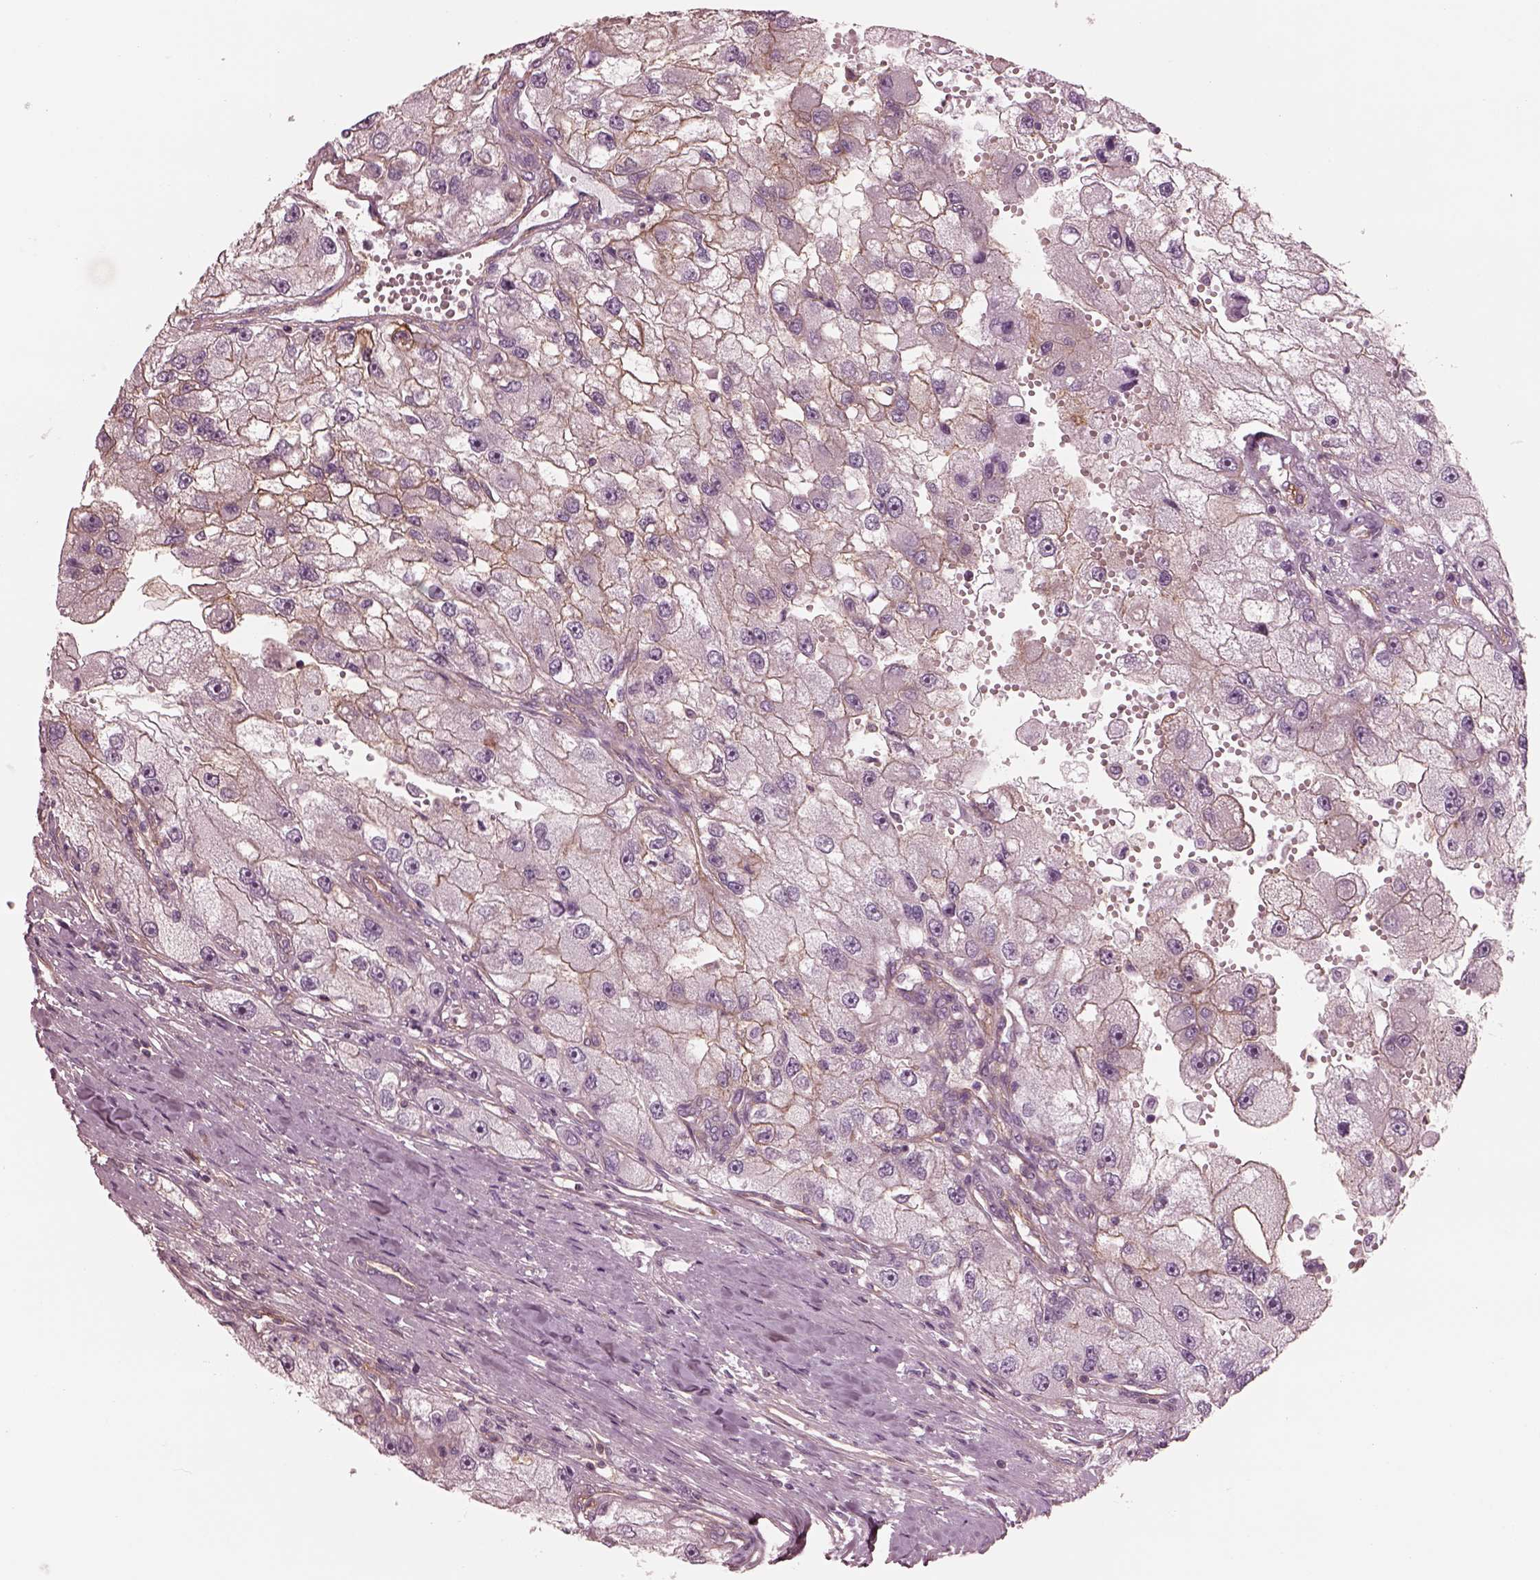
{"staining": {"intensity": "weak", "quantity": "25%-75%", "location": "cytoplasmic/membranous"}, "tissue": "renal cancer", "cell_type": "Tumor cells", "image_type": "cancer", "snomed": [{"axis": "morphology", "description": "Adenocarcinoma, NOS"}, {"axis": "topography", "description": "Kidney"}], "caption": "Immunohistochemistry (IHC) of human adenocarcinoma (renal) demonstrates low levels of weak cytoplasmic/membranous staining in approximately 25%-75% of tumor cells.", "gene": "ELAPOR1", "patient": {"sex": "male", "age": 63}}